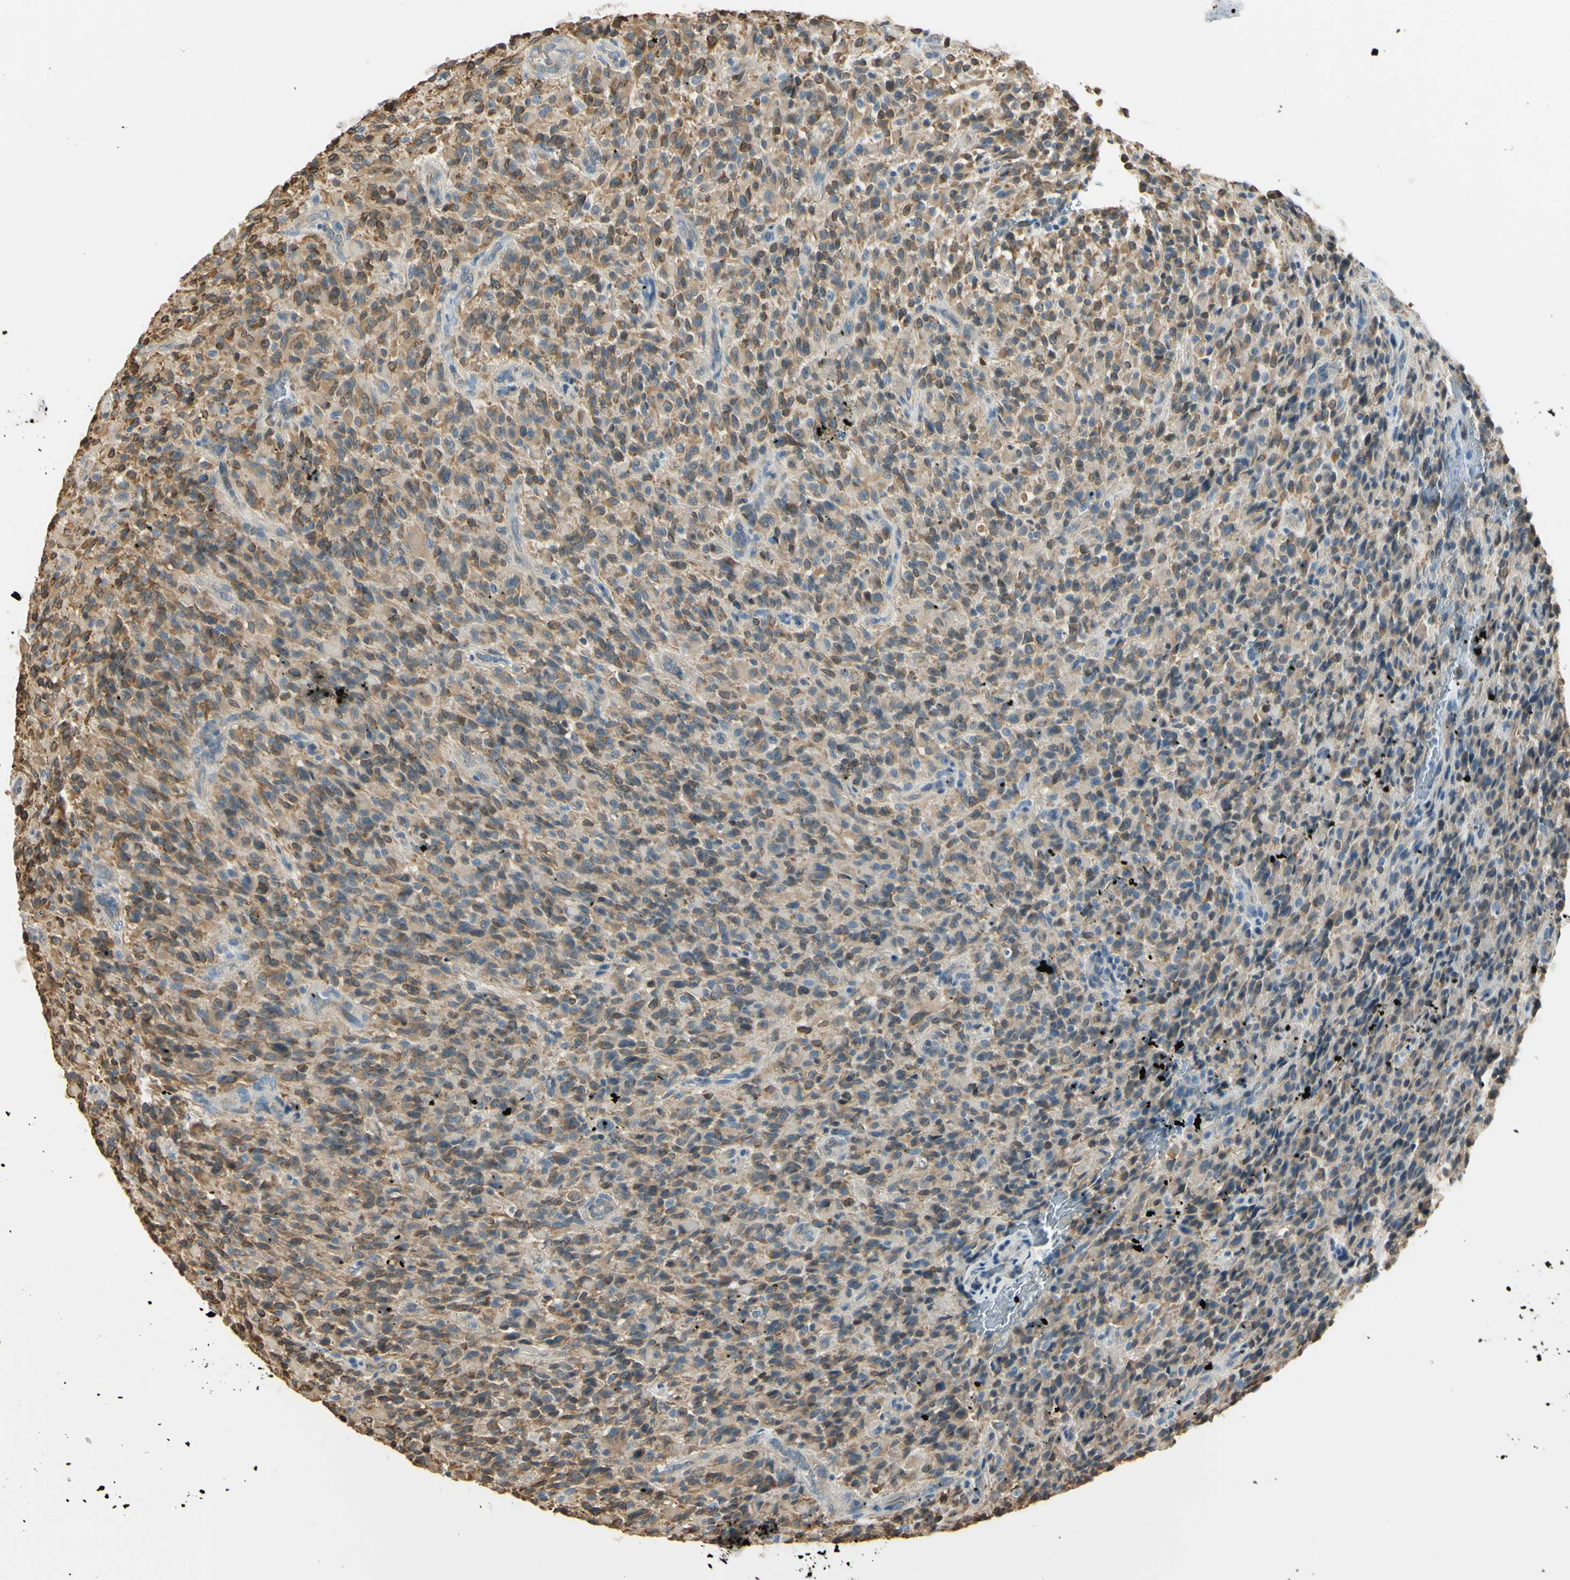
{"staining": {"intensity": "weak", "quantity": ">75%", "location": "cytoplasmic/membranous"}, "tissue": "glioma", "cell_type": "Tumor cells", "image_type": "cancer", "snomed": [{"axis": "morphology", "description": "Glioma, malignant, High grade"}, {"axis": "topography", "description": "Brain"}], "caption": "Protein positivity by immunohistochemistry displays weak cytoplasmic/membranous staining in approximately >75% of tumor cells in malignant high-grade glioma.", "gene": "IGDCC4", "patient": {"sex": "male", "age": 71}}